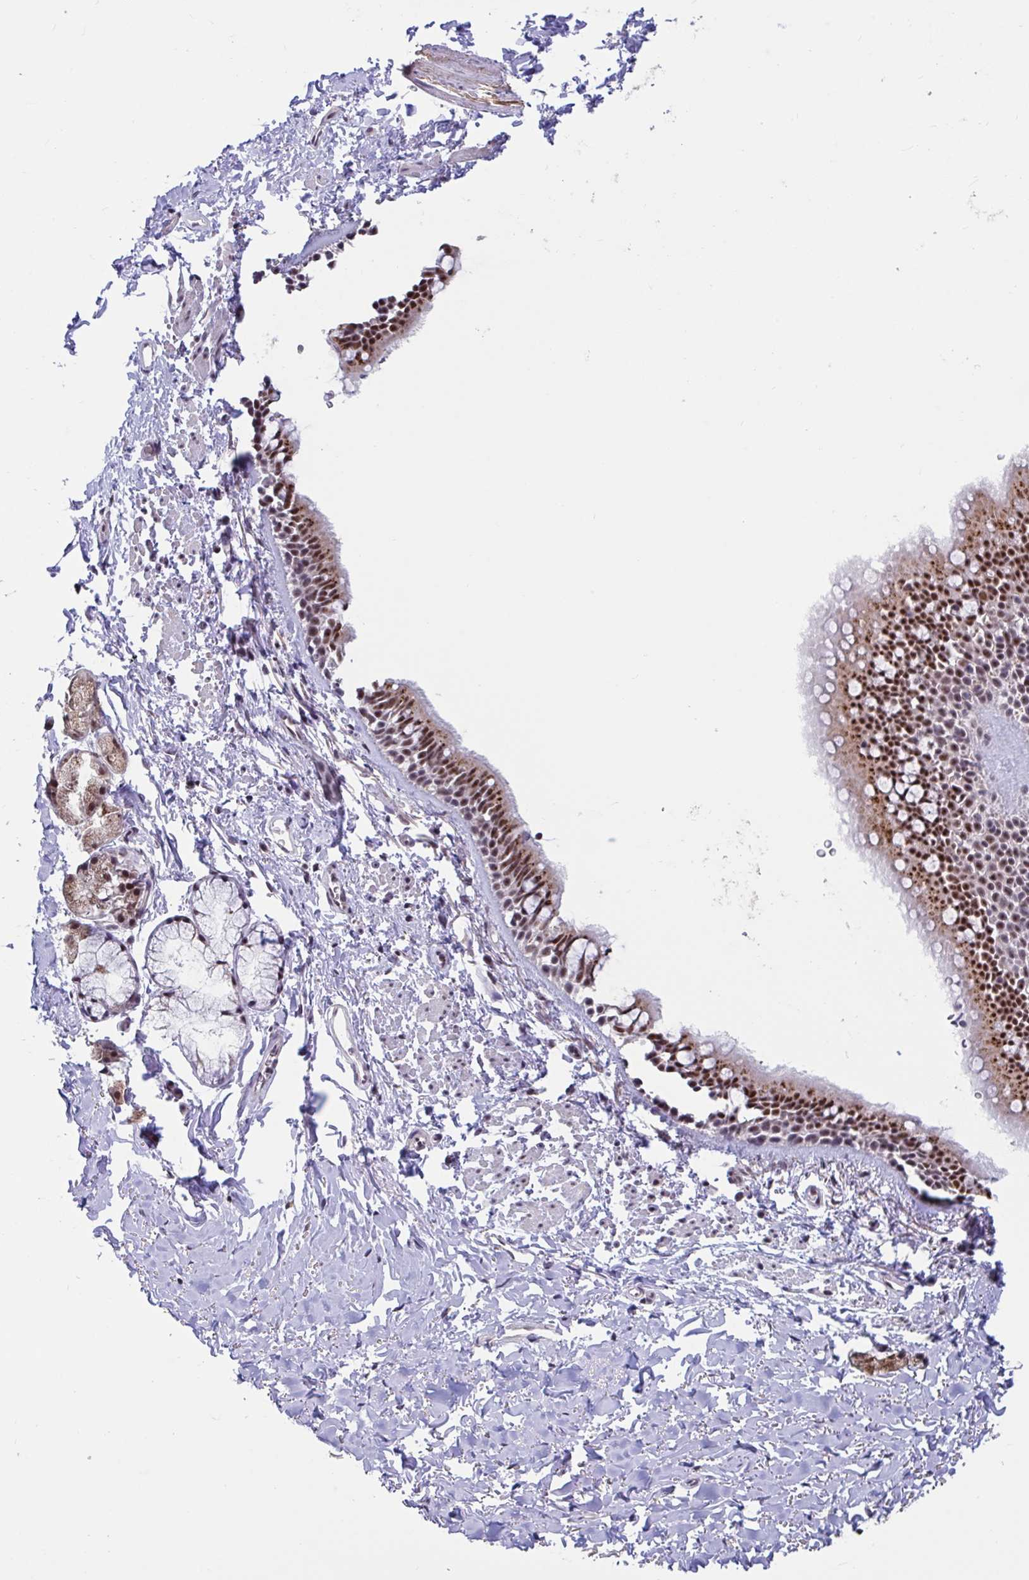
{"staining": {"intensity": "moderate", "quantity": "25%-75%", "location": "cytoplasmic/membranous,nuclear"}, "tissue": "bronchus", "cell_type": "Respiratory epithelial cells", "image_type": "normal", "snomed": [{"axis": "morphology", "description": "Normal tissue, NOS"}, {"axis": "topography", "description": "Lymph node"}, {"axis": "topography", "description": "Cartilage tissue"}, {"axis": "topography", "description": "Bronchus"}], "caption": "Benign bronchus reveals moderate cytoplasmic/membranous,nuclear positivity in about 25%-75% of respiratory epithelial cells, visualized by immunohistochemistry.", "gene": "DDX39A", "patient": {"sex": "female", "age": 70}}